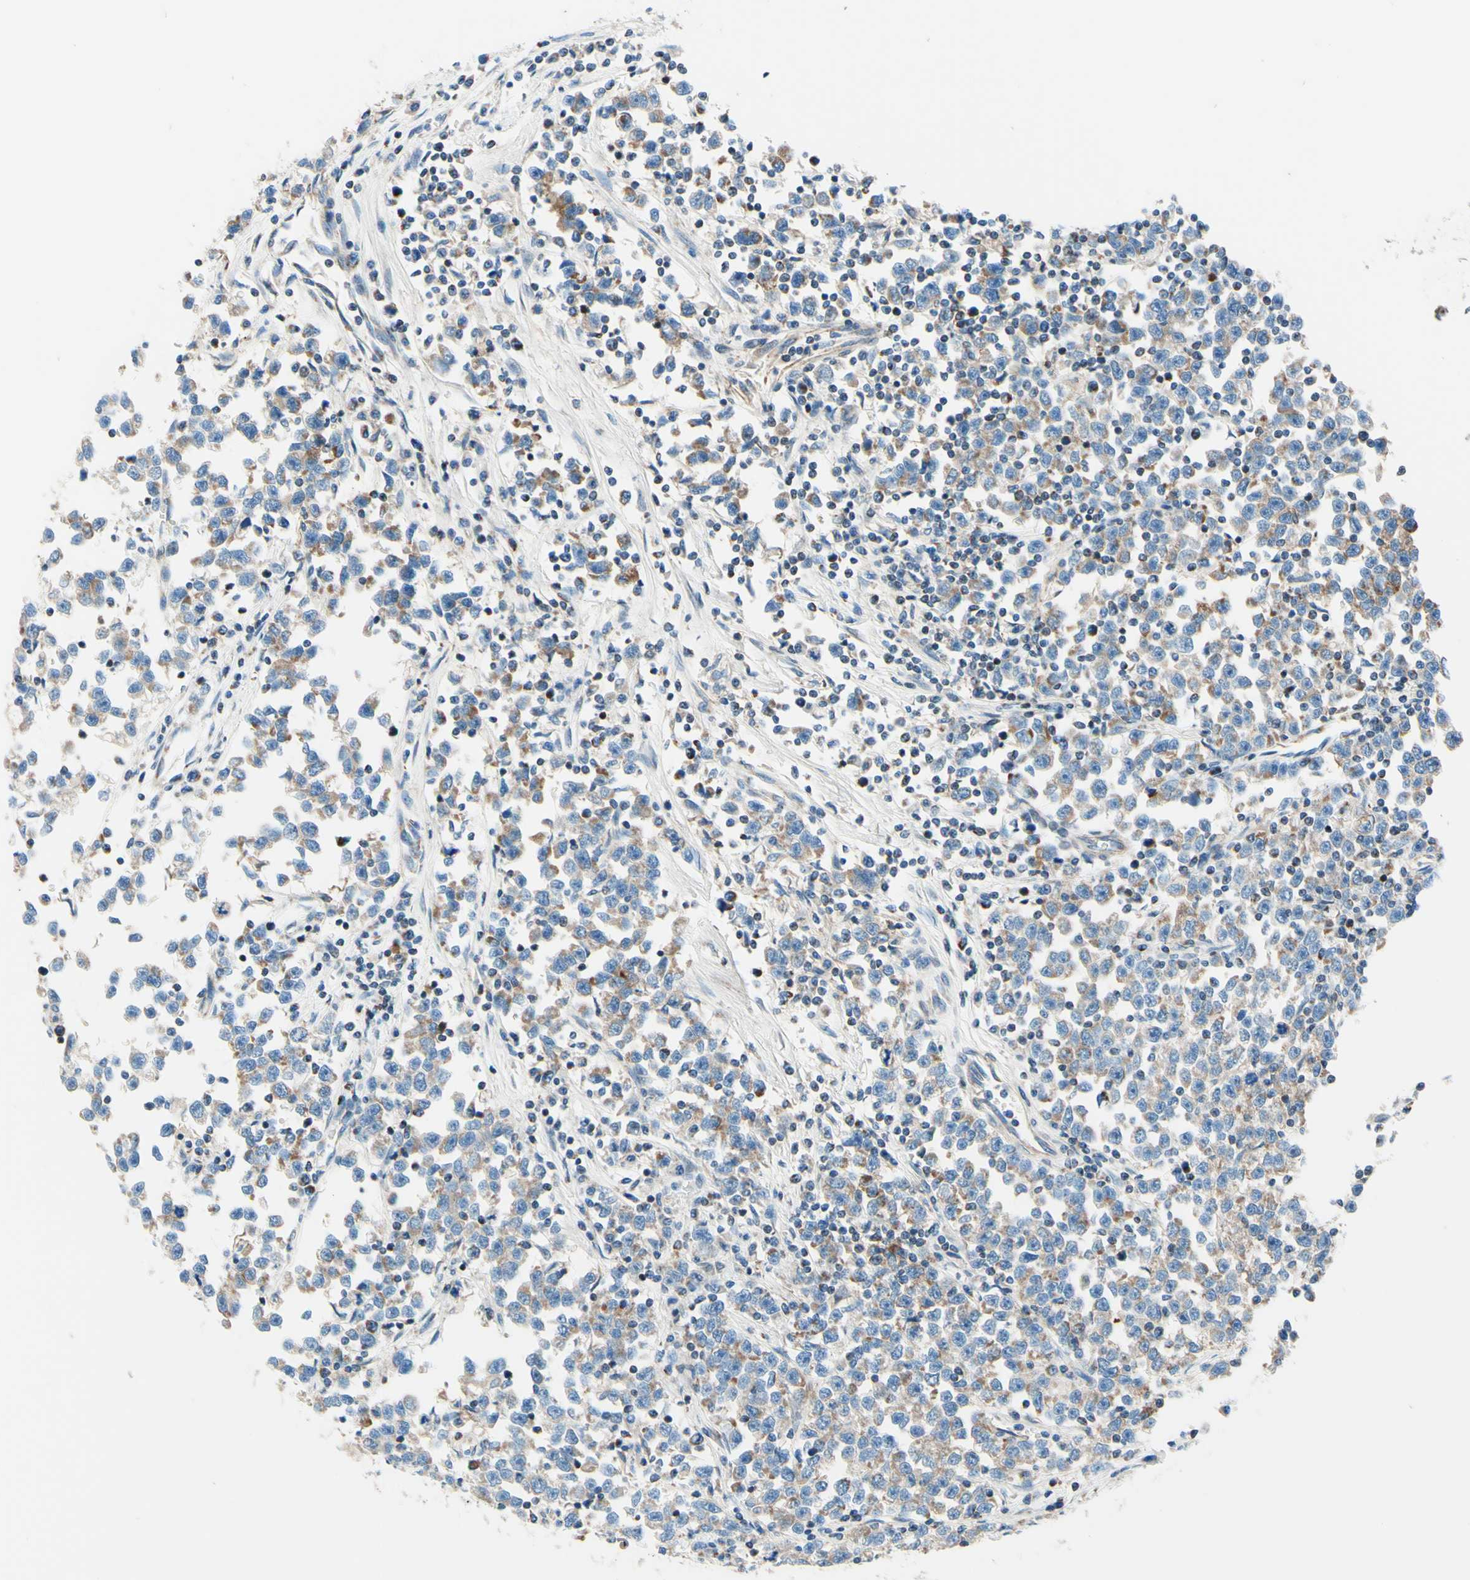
{"staining": {"intensity": "weak", "quantity": ">75%", "location": "cytoplasmic/membranous"}, "tissue": "testis cancer", "cell_type": "Tumor cells", "image_type": "cancer", "snomed": [{"axis": "morphology", "description": "Seminoma, NOS"}, {"axis": "topography", "description": "Testis"}], "caption": "A high-resolution photomicrograph shows immunohistochemistry (IHC) staining of testis cancer (seminoma), which displays weak cytoplasmic/membranous positivity in about >75% of tumor cells.", "gene": "CBX7", "patient": {"sex": "male", "age": 43}}